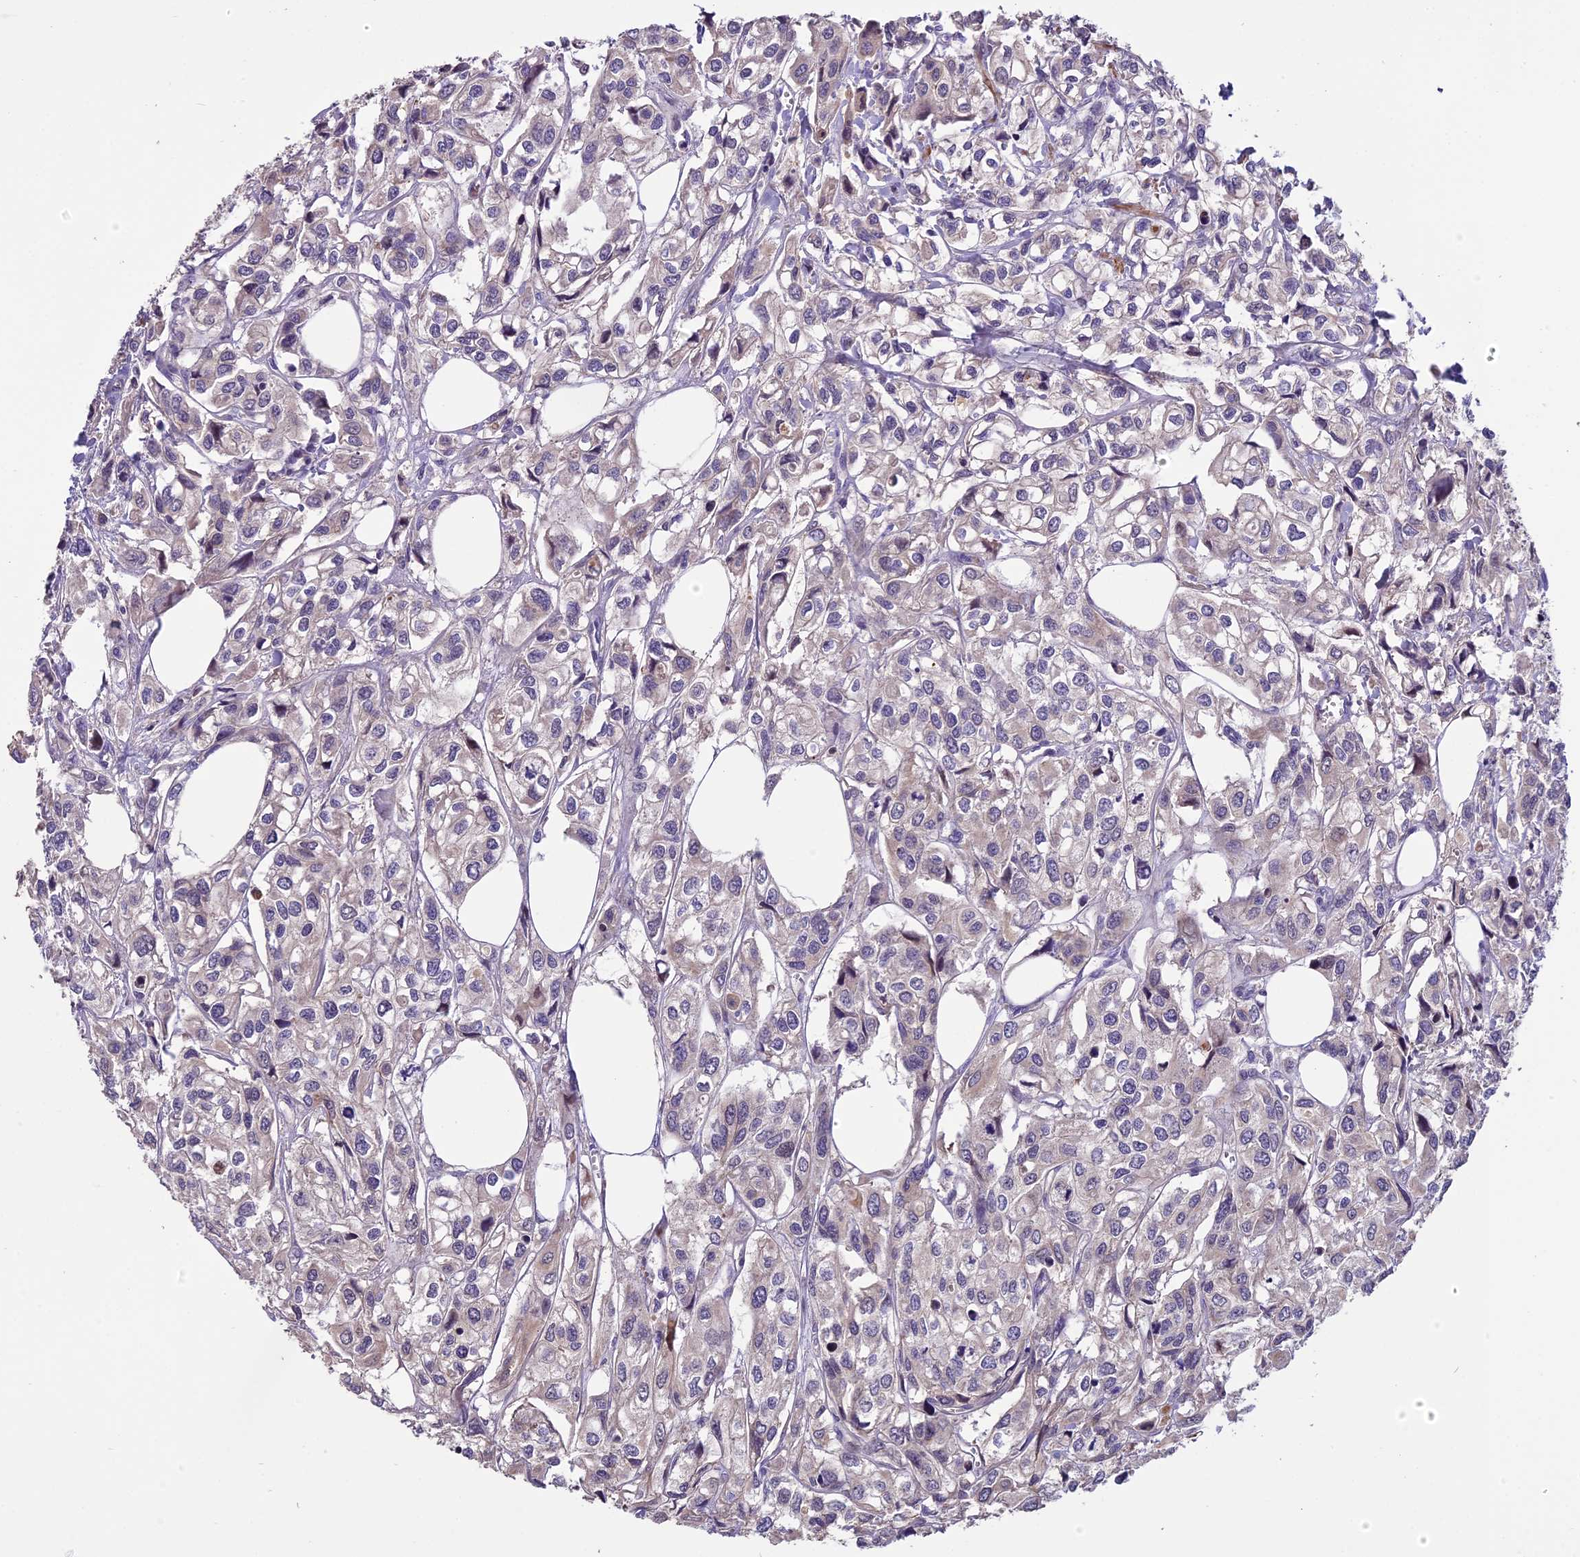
{"staining": {"intensity": "weak", "quantity": "<25%", "location": "cytoplasmic/membranous"}, "tissue": "urothelial cancer", "cell_type": "Tumor cells", "image_type": "cancer", "snomed": [{"axis": "morphology", "description": "Urothelial carcinoma, High grade"}, {"axis": "topography", "description": "Urinary bladder"}], "caption": "The photomicrograph demonstrates no significant expression in tumor cells of urothelial carcinoma (high-grade).", "gene": "ENHO", "patient": {"sex": "male", "age": 67}}